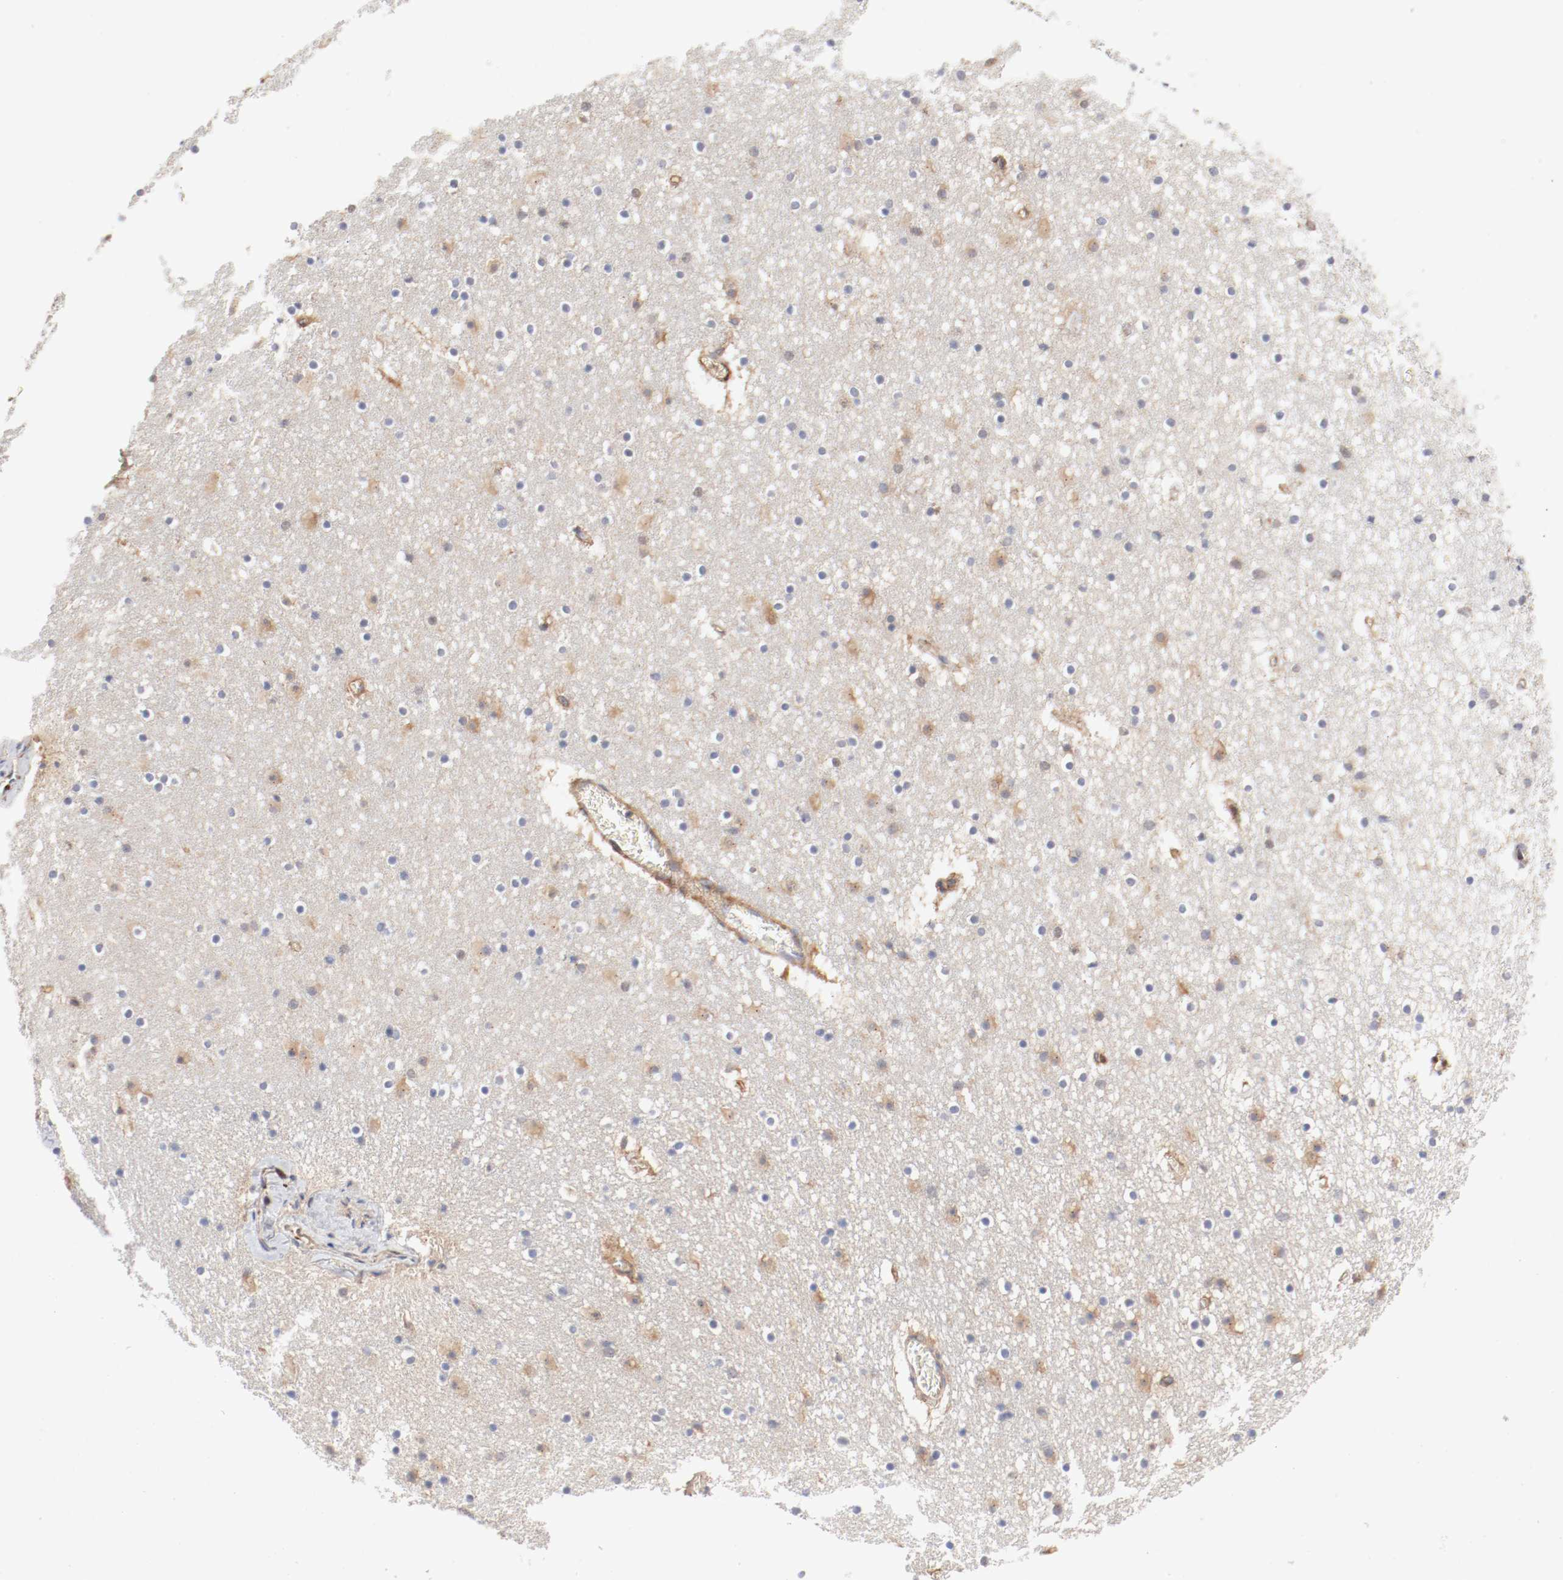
{"staining": {"intensity": "negative", "quantity": "none", "location": "none"}, "tissue": "caudate", "cell_type": "Glial cells", "image_type": "normal", "snomed": [{"axis": "morphology", "description": "Normal tissue, NOS"}, {"axis": "topography", "description": "Lateral ventricle wall"}], "caption": "High power microscopy histopathology image of an immunohistochemistry (IHC) photomicrograph of unremarkable caudate, revealing no significant expression in glial cells.", "gene": "ARHGEF6", "patient": {"sex": "male", "age": 45}}